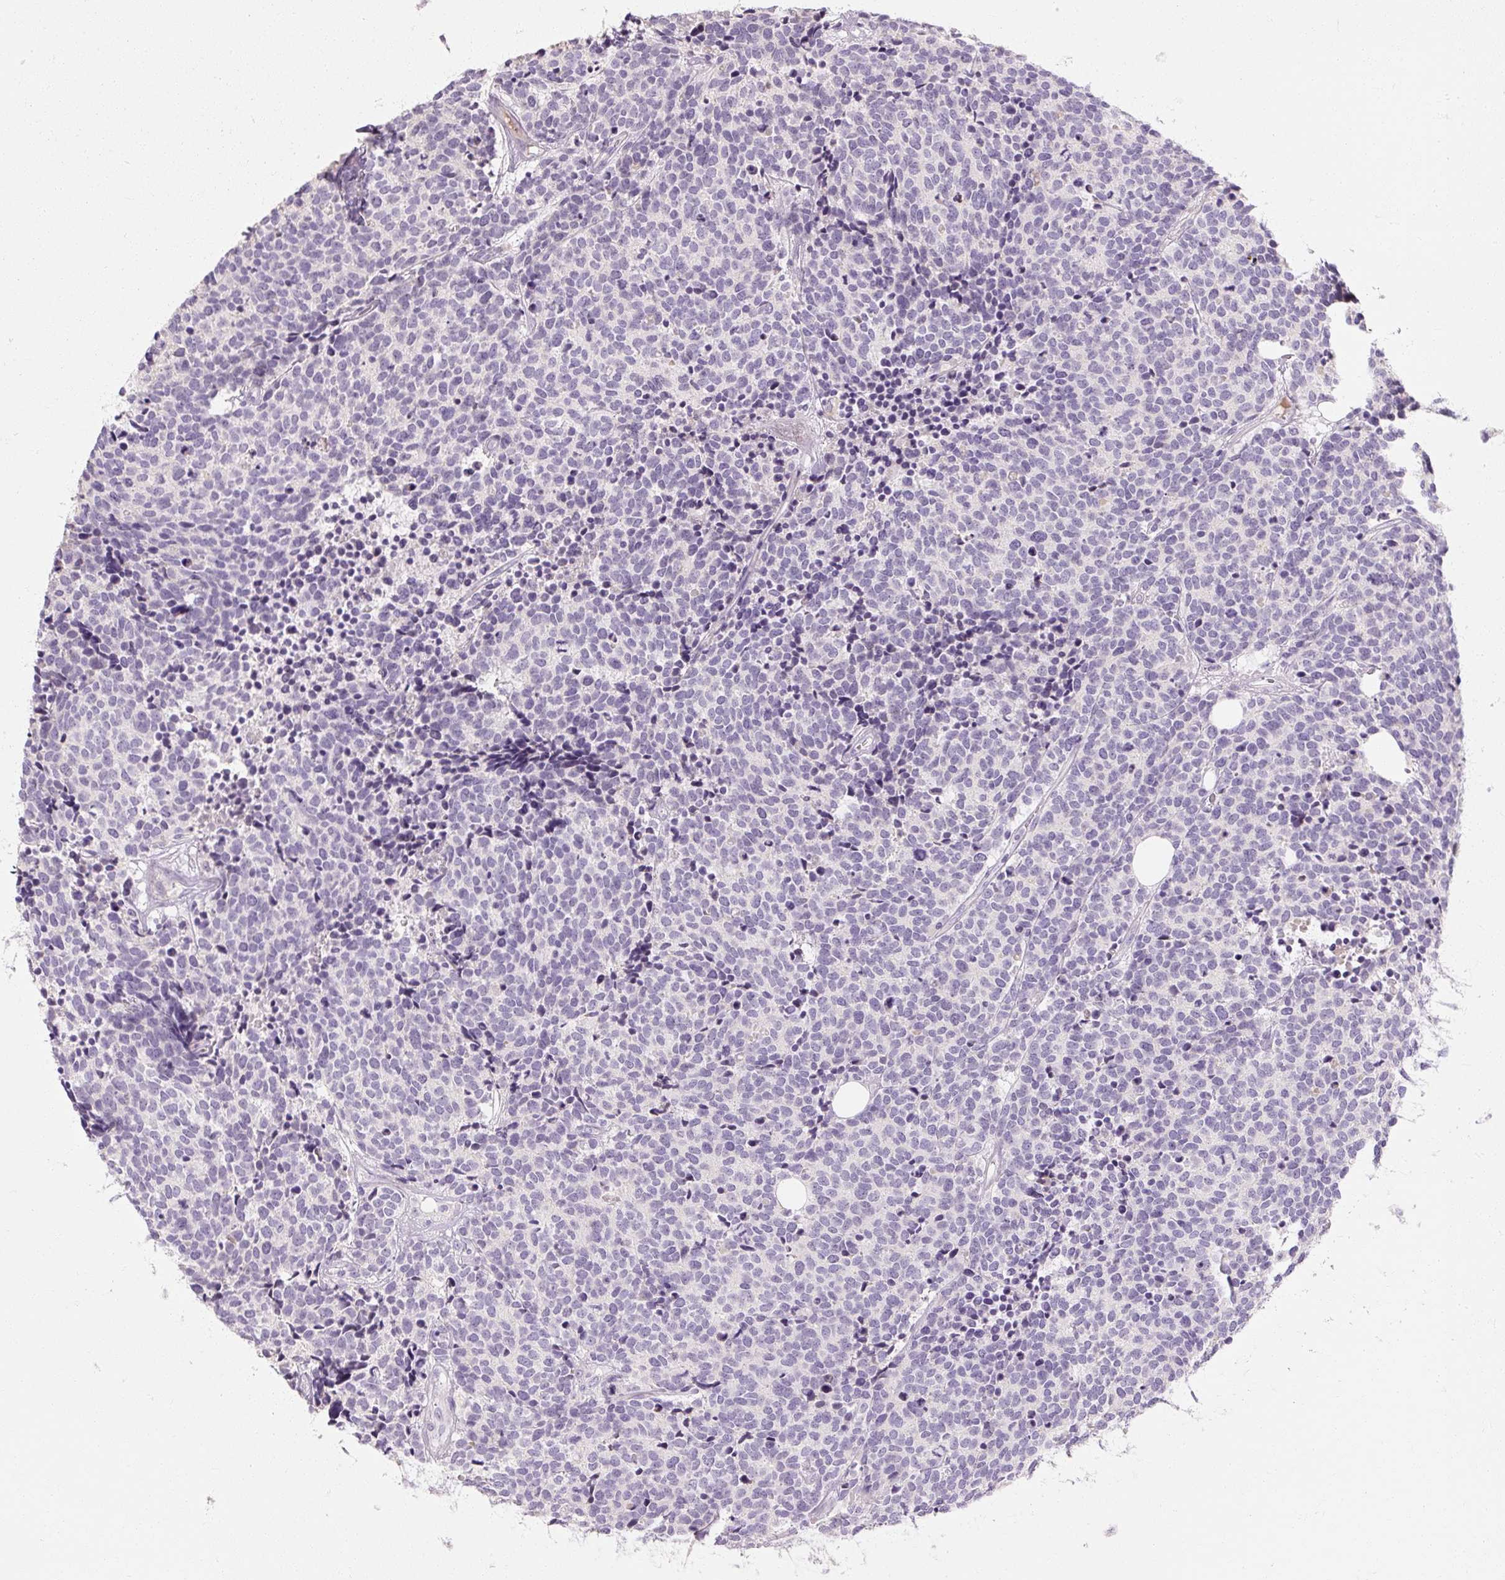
{"staining": {"intensity": "negative", "quantity": "none", "location": "none"}, "tissue": "carcinoid", "cell_type": "Tumor cells", "image_type": "cancer", "snomed": [{"axis": "morphology", "description": "Carcinoid, malignant, NOS"}, {"axis": "topography", "description": "Skin"}], "caption": "A high-resolution photomicrograph shows immunohistochemistry (IHC) staining of carcinoid (malignant), which shows no significant positivity in tumor cells.", "gene": "NFE2L3", "patient": {"sex": "female", "age": 79}}